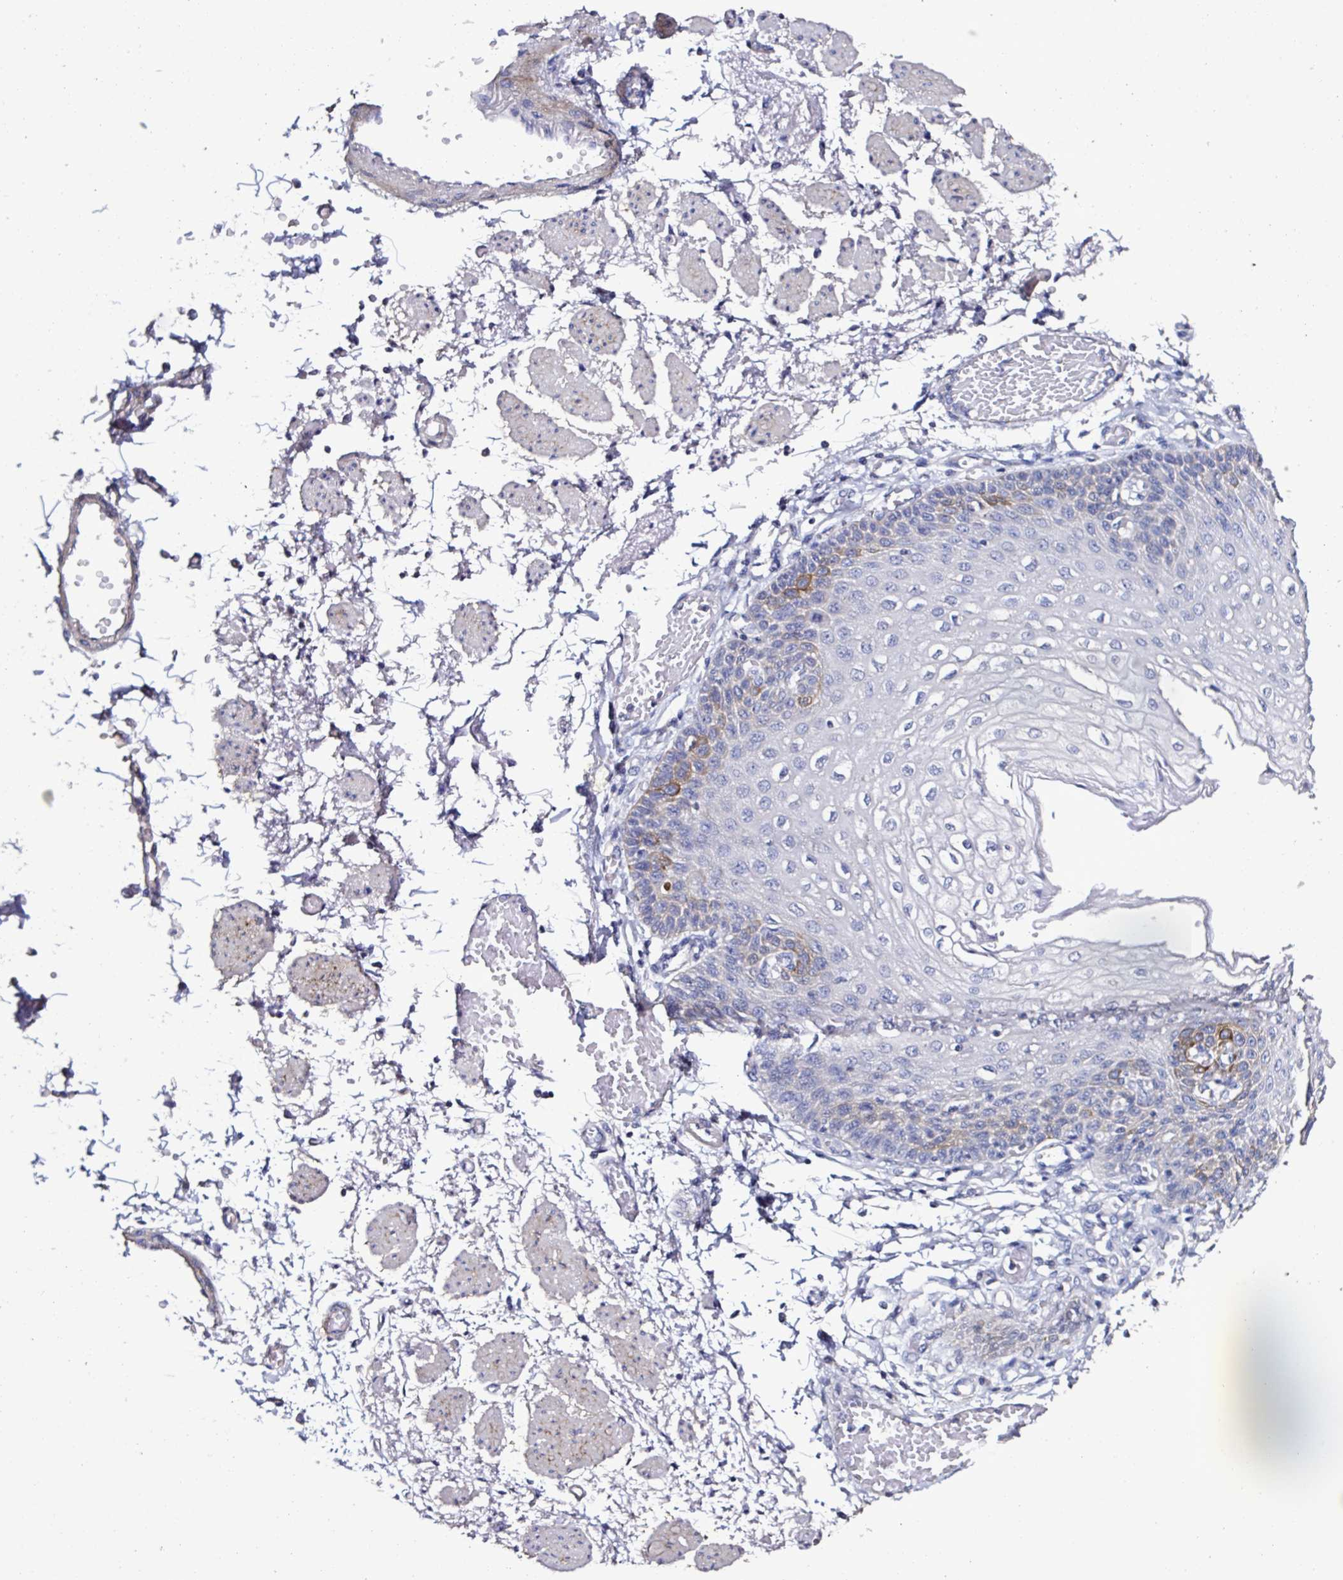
{"staining": {"intensity": "weak", "quantity": "<25%", "location": "cytoplasmic/membranous"}, "tissue": "esophagus", "cell_type": "Squamous epithelial cells", "image_type": "normal", "snomed": [{"axis": "morphology", "description": "Normal tissue, NOS"}, {"axis": "morphology", "description": "Adenocarcinoma, NOS"}, {"axis": "topography", "description": "Esophagus"}], "caption": "Esophagus was stained to show a protein in brown. There is no significant staining in squamous epithelial cells. (DAB (3,3'-diaminobenzidine) IHC with hematoxylin counter stain).", "gene": "PLA2G4E", "patient": {"sex": "male", "age": 81}}